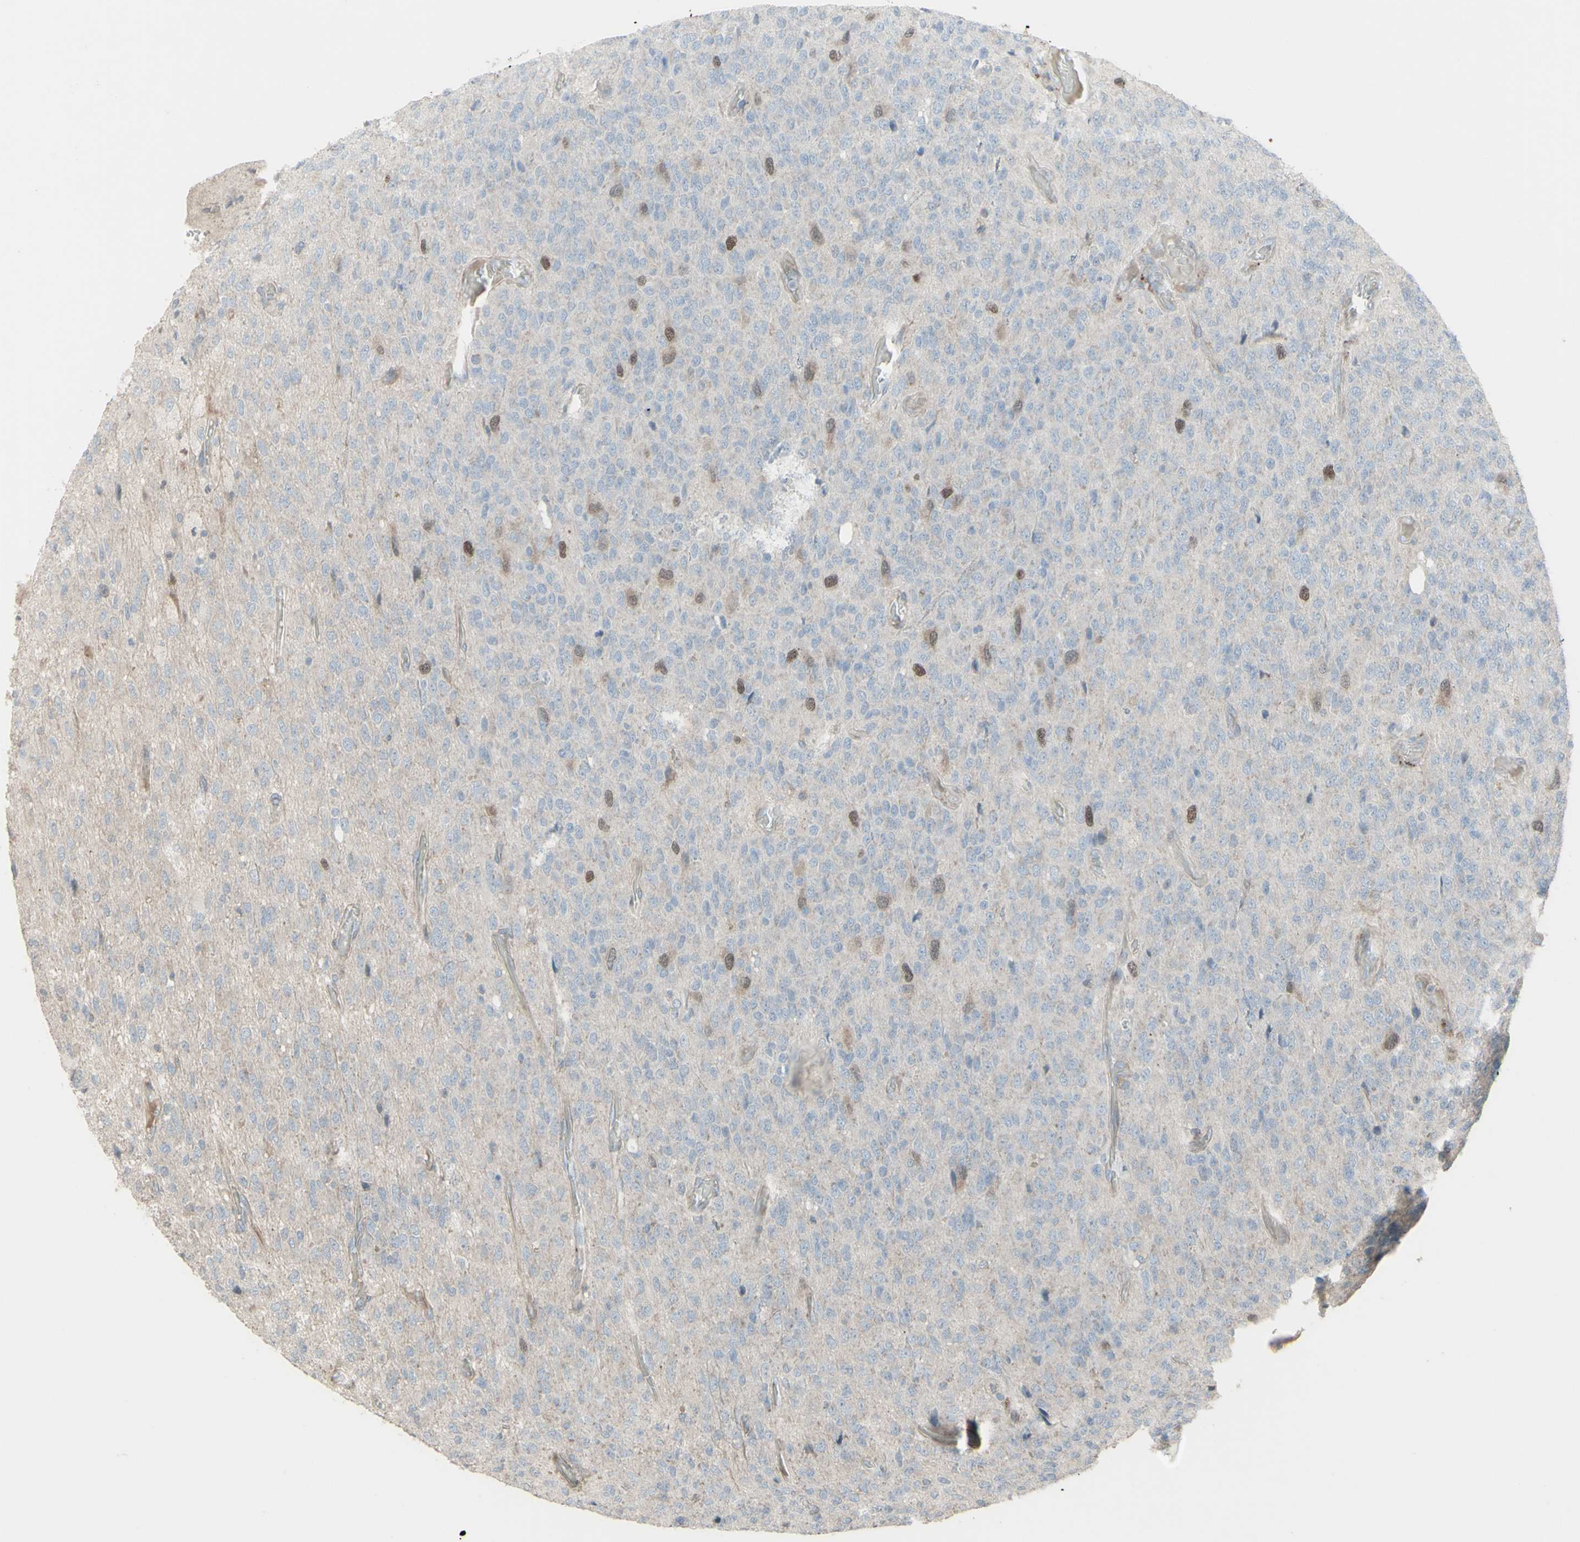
{"staining": {"intensity": "moderate", "quantity": "<25%", "location": "nuclear"}, "tissue": "glioma", "cell_type": "Tumor cells", "image_type": "cancer", "snomed": [{"axis": "morphology", "description": "Glioma, malignant, High grade"}, {"axis": "topography", "description": "pancreas cauda"}], "caption": "Brown immunohistochemical staining in malignant high-grade glioma demonstrates moderate nuclear expression in about <25% of tumor cells. The protein is stained brown, and the nuclei are stained in blue (DAB (3,3'-diaminobenzidine) IHC with brightfield microscopy, high magnification).", "gene": "GMNN", "patient": {"sex": "male", "age": 60}}